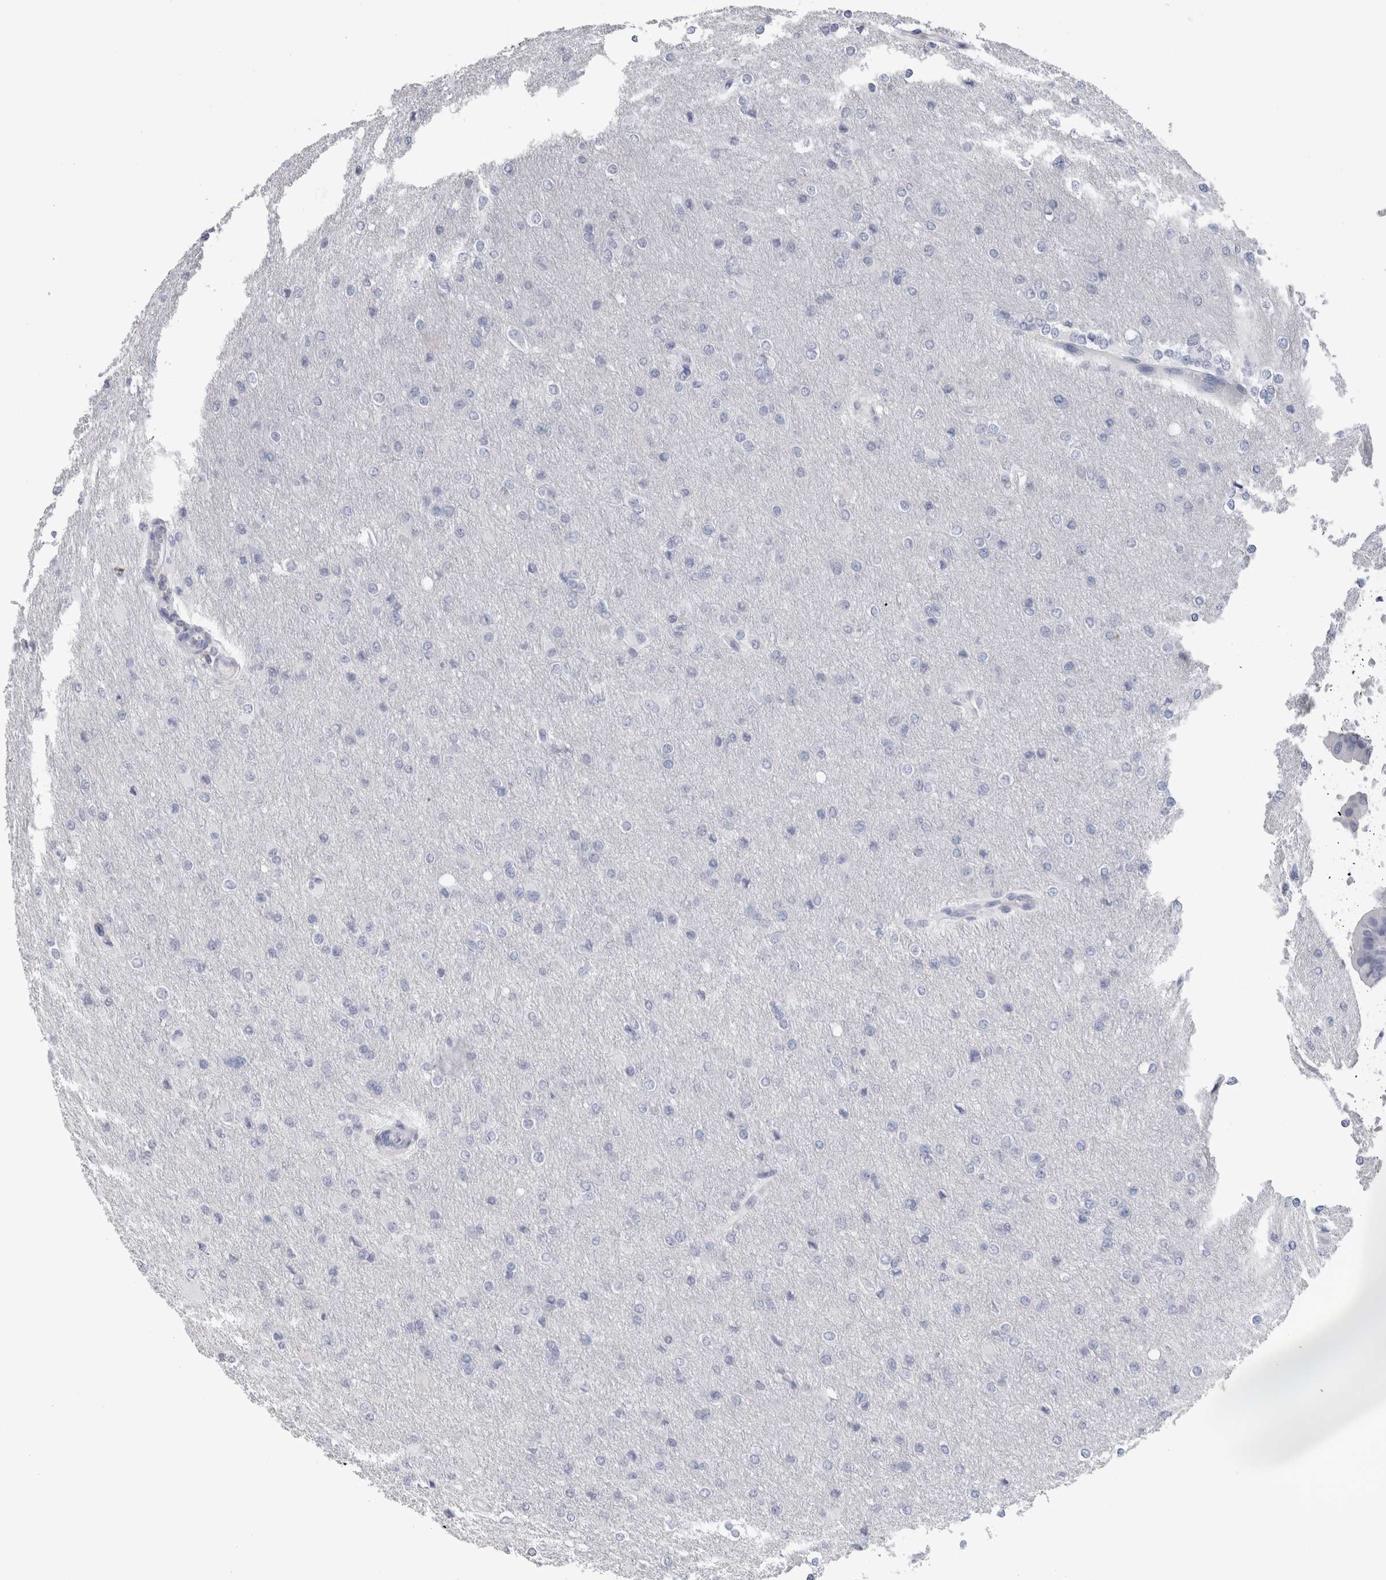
{"staining": {"intensity": "negative", "quantity": "none", "location": "none"}, "tissue": "glioma", "cell_type": "Tumor cells", "image_type": "cancer", "snomed": [{"axis": "morphology", "description": "Glioma, malignant, High grade"}, {"axis": "topography", "description": "Cerebral cortex"}], "caption": "Tumor cells are negative for brown protein staining in glioma.", "gene": "CA8", "patient": {"sex": "female", "age": 36}}